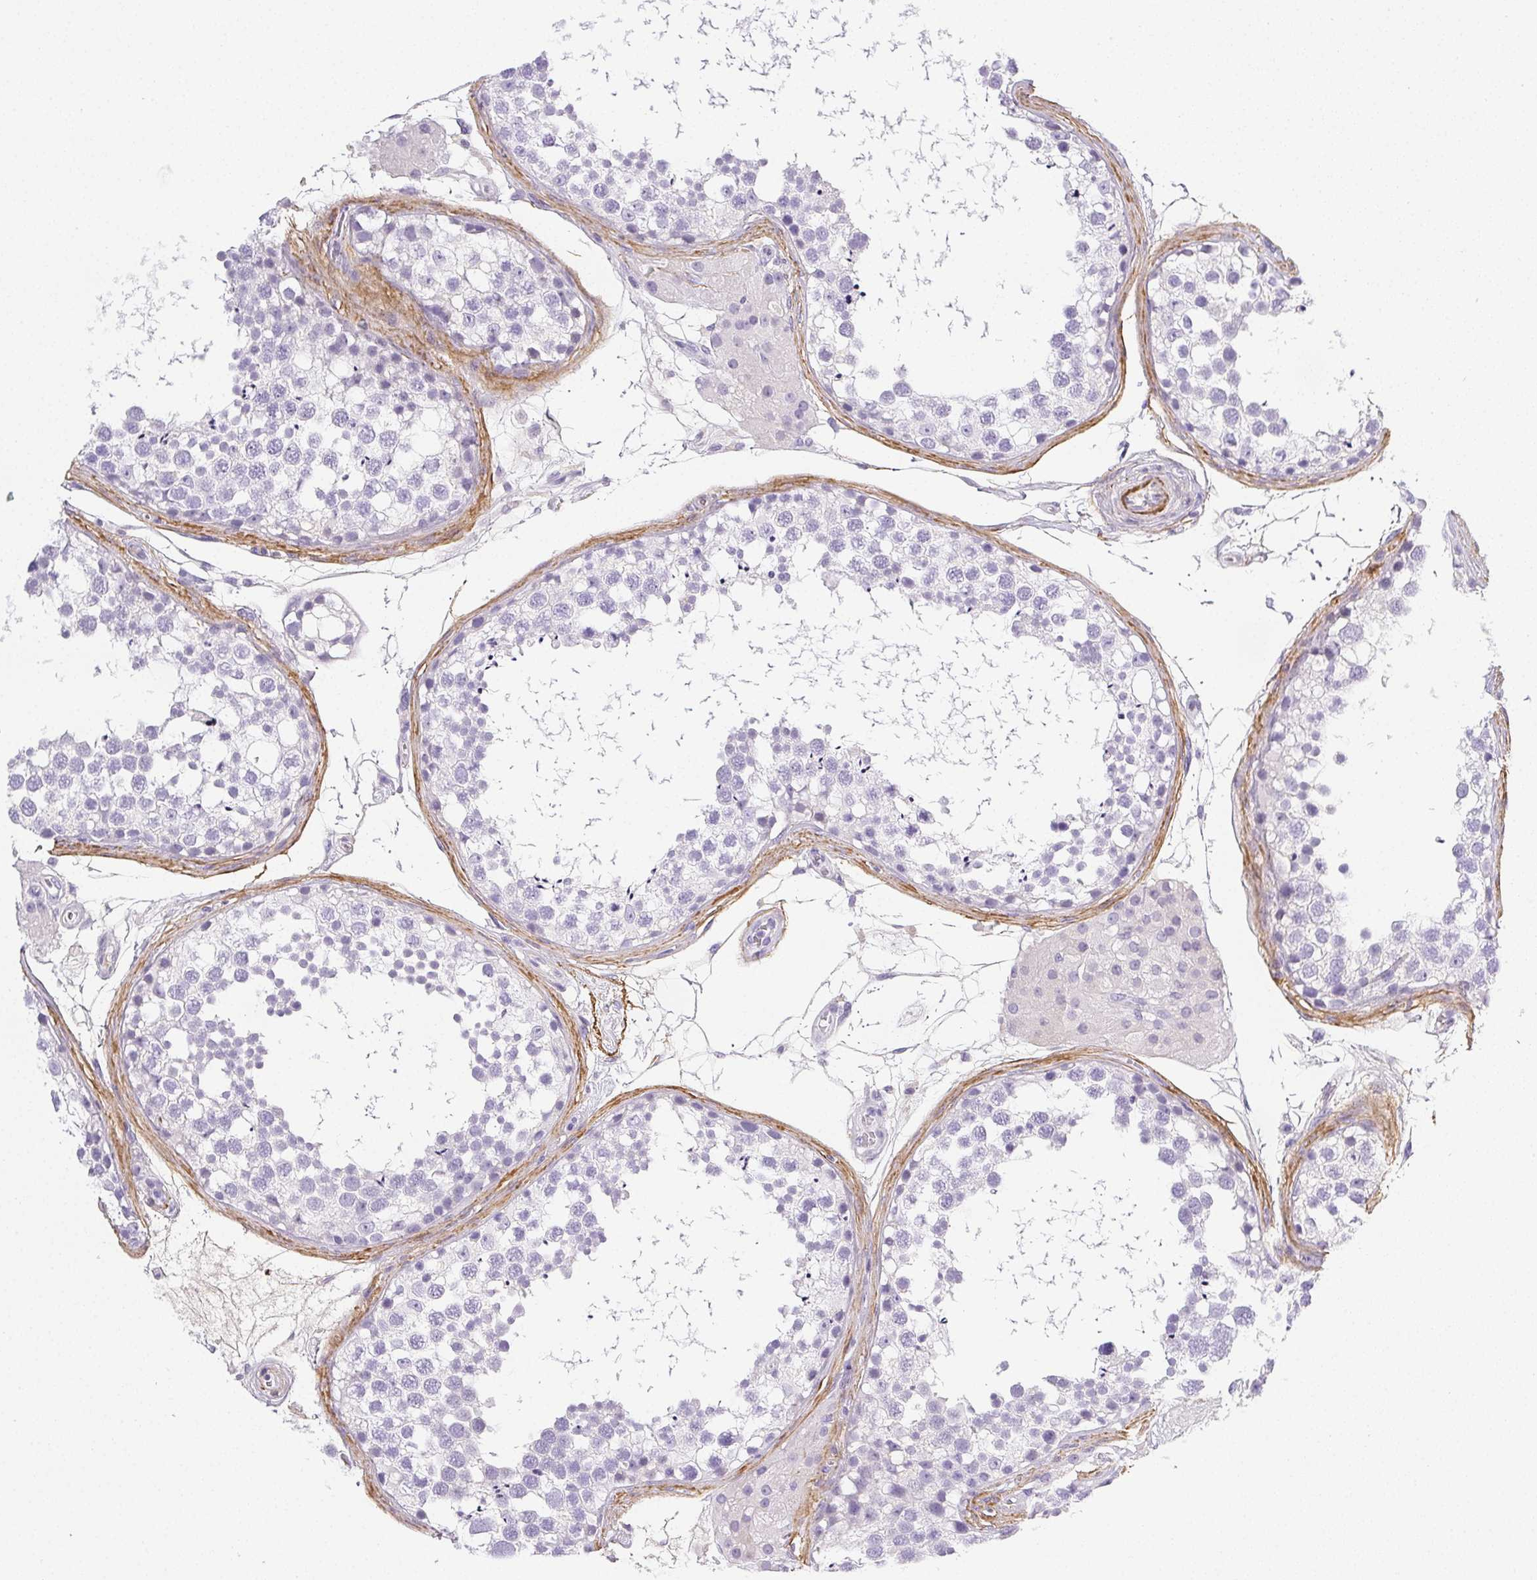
{"staining": {"intensity": "negative", "quantity": "none", "location": "none"}, "tissue": "testis", "cell_type": "Cells in seminiferous ducts", "image_type": "normal", "snomed": [{"axis": "morphology", "description": "Normal tissue, NOS"}, {"axis": "morphology", "description": "Seminoma, NOS"}, {"axis": "topography", "description": "Testis"}], "caption": "Immunohistochemistry photomicrograph of benign testis: human testis stained with DAB (3,3'-diaminobenzidine) reveals no significant protein staining in cells in seminiferous ducts.", "gene": "VTN", "patient": {"sex": "male", "age": 65}}